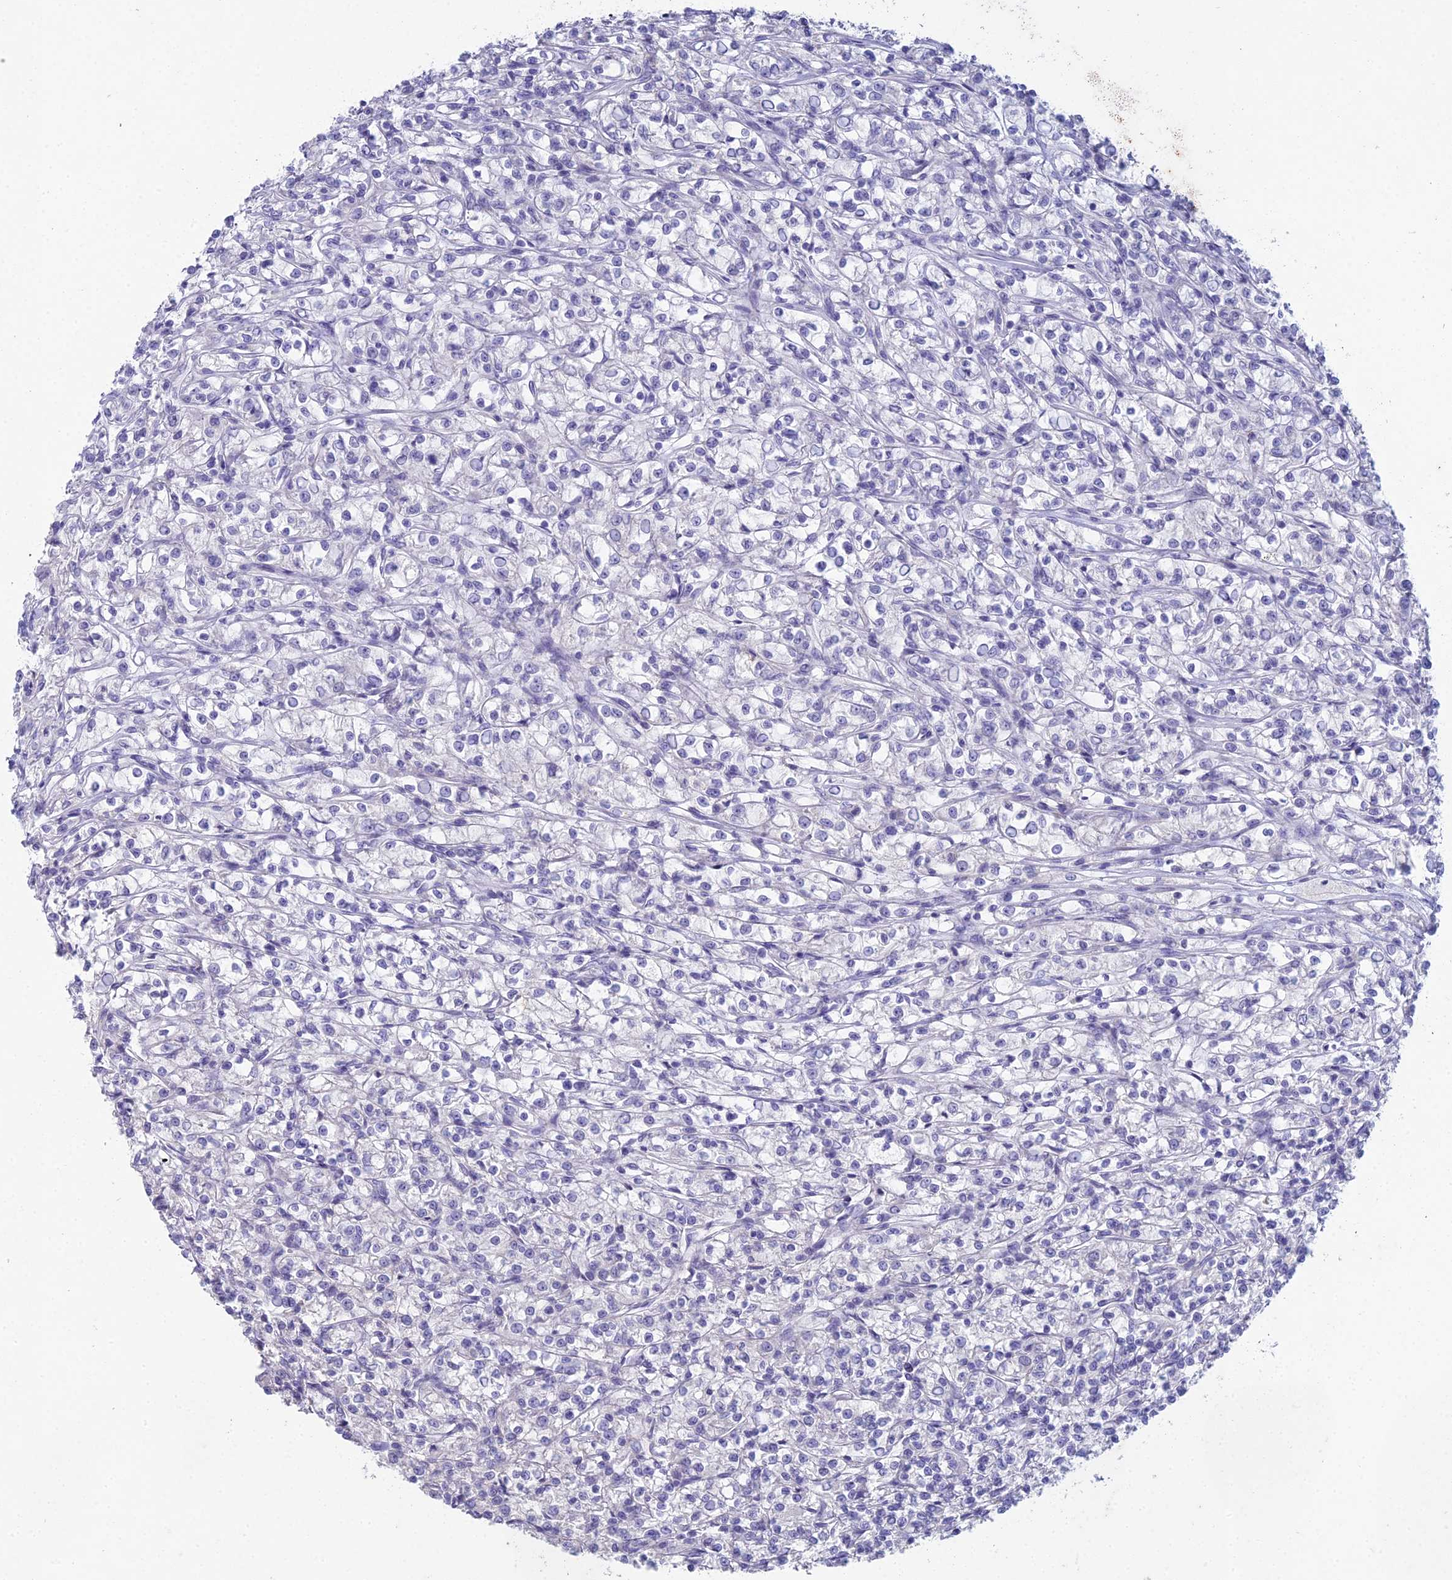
{"staining": {"intensity": "negative", "quantity": "none", "location": "none"}, "tissue": "renal cancer", "cell_type": "Tumor cells", "image_type": "cancer", "snomed": [{"axis": "morphology", "description": "Adenocarcinoma, NOS"}, {"axis": "topography", "description": "Kidney"}], "caption": "DAB (3,3'-diaminobenzidine) immunohistochemical staining of human renal cancer (adenocarcinoma) reveals no significant positivity in tumor cells.", "gene": "NCAM1", "patient": {"sex": "female", "age": 59}}